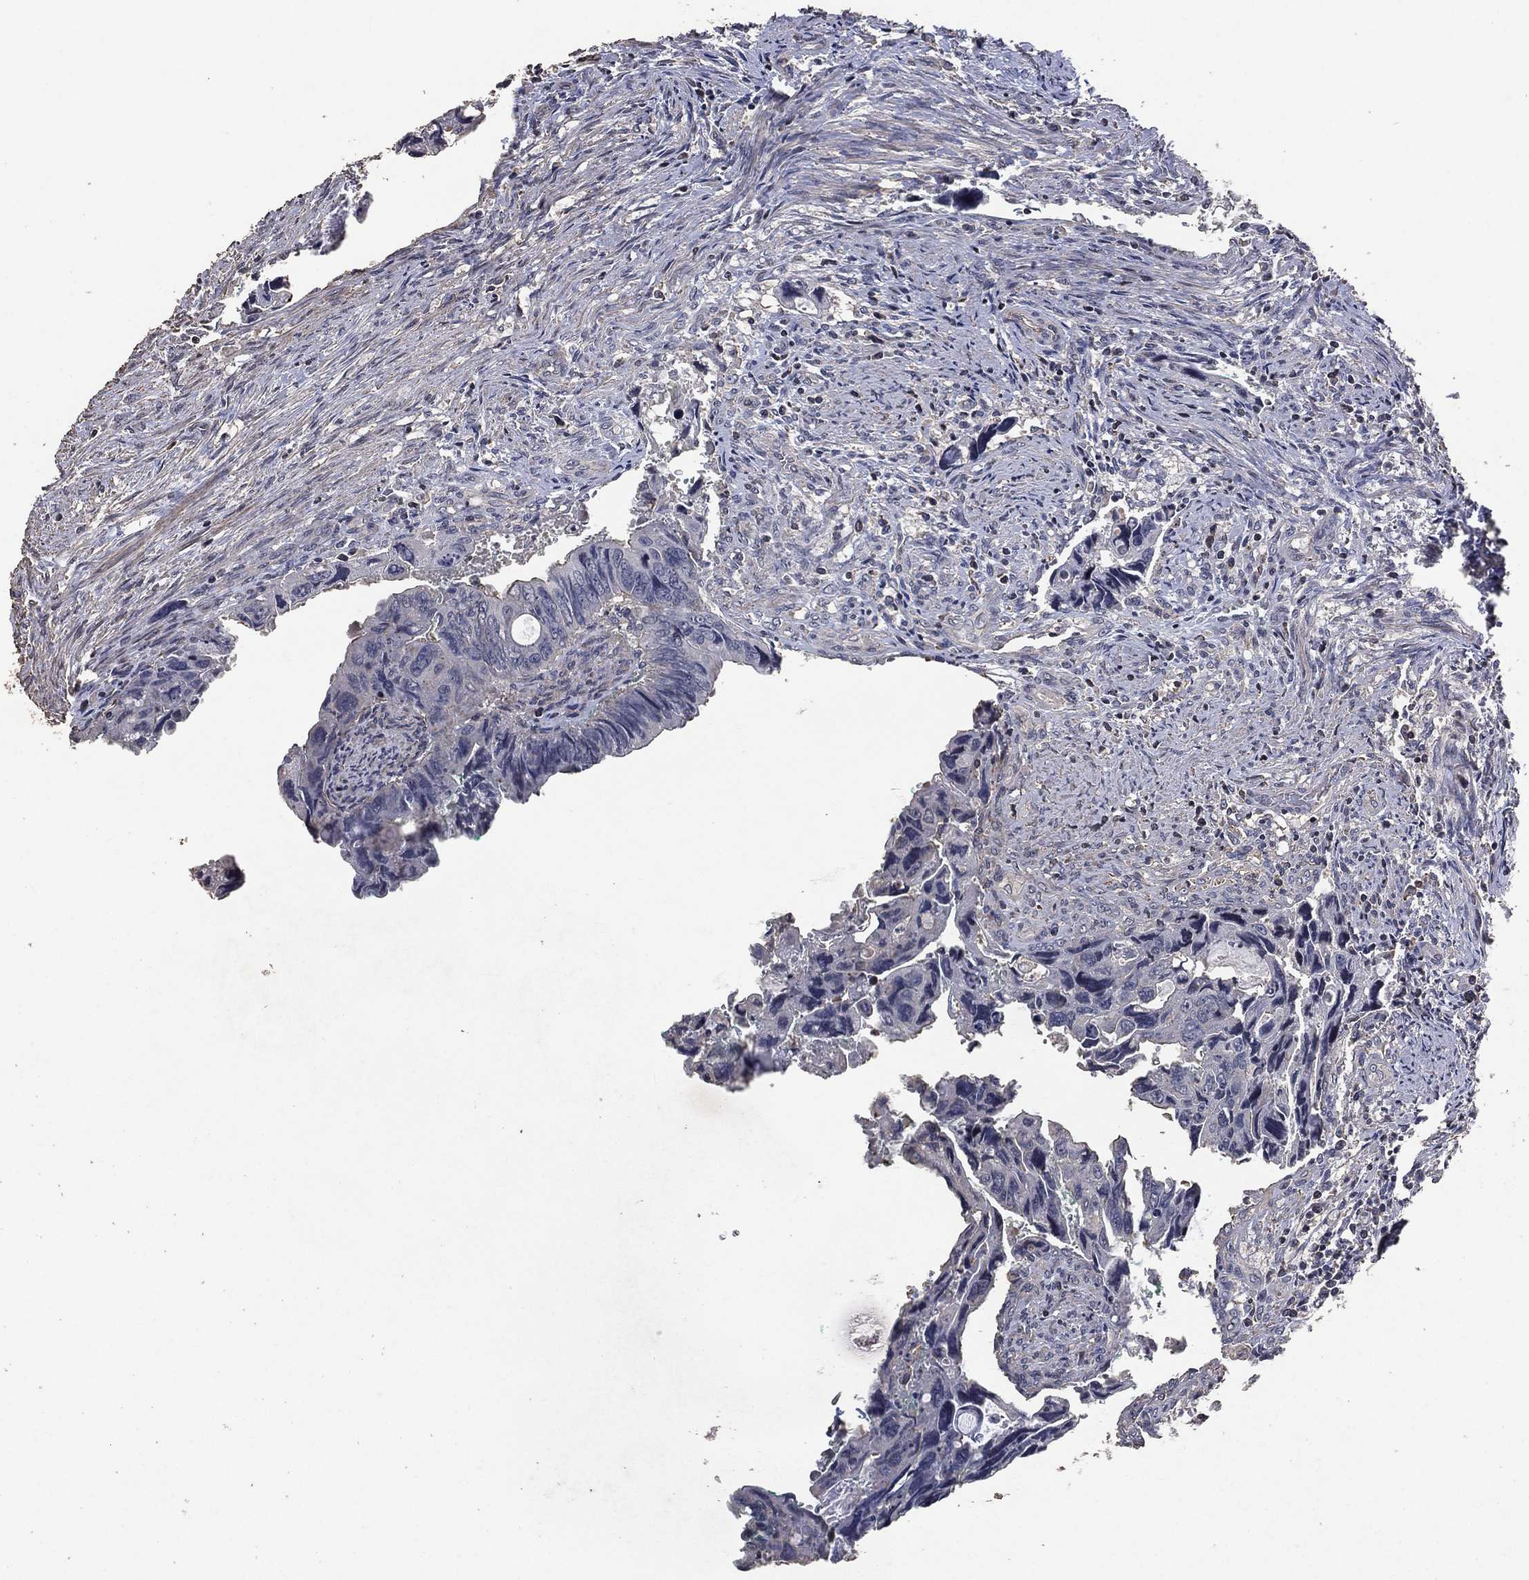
{"staining": {"intensity": "negative", "quantity": "none", "location": "none"}, "tissue": "colorectal cancer", "cell_type": "Tumor cells", "image_type": "cancer", "snomed": [{"axis": "morphology", "description": "Adenocarcinoma, NOS"}, {"axis": "topography", "description": "Rectum"}], "caption": "This is a photomicrograph of IHC staining of colorectal cancer (adenocarcinoma), which shows no staining in tumor cells.", "gene": "ADPRHL1", "patient": {"sex": "male", "age": 62}}